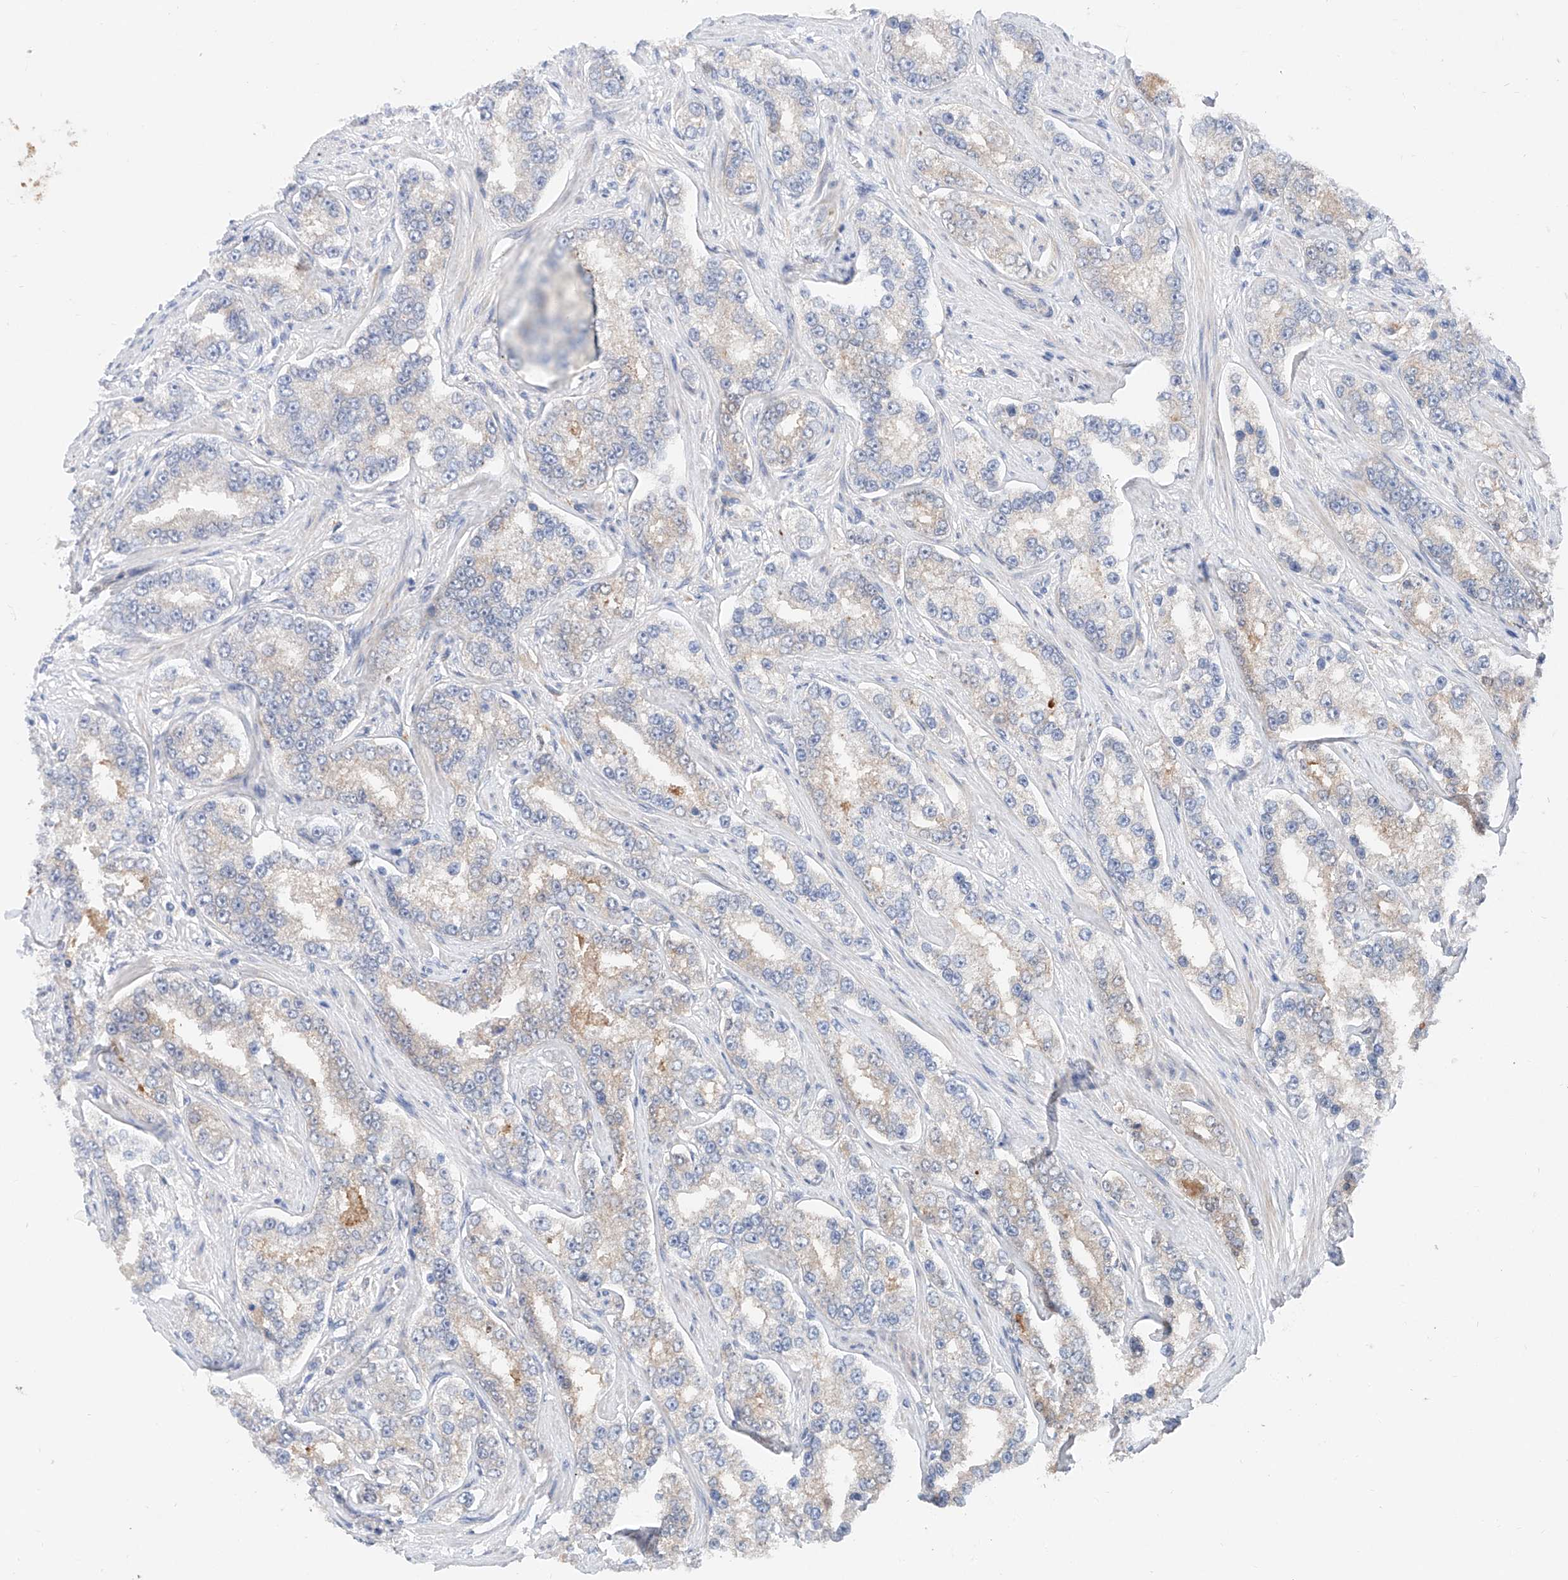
{"staining": {"intensity": "negative", "quantity": "none", "location": "none"}, "tissue": "prostate cancer", "cell_type": "Tumor cells", "image_type": "cancer", "snomed": [{"axis": "morphology", "description": "Normal tissue, NOS"}, {"axis": "morphology", "description": "Adenocarcinoma, High grade"}, {"axis": "topography", "description": "Prostate"}], "caption": "This image is of prostate adenocarcinoma (high-grade) stained with immunohistochemistry (IHC) to label a protein in brown with the nuclei are counter-stained blue. There is no positivity in tumor cells.", "gene": "FUCA2", "patient": {"sex": "male", "age": 83}}